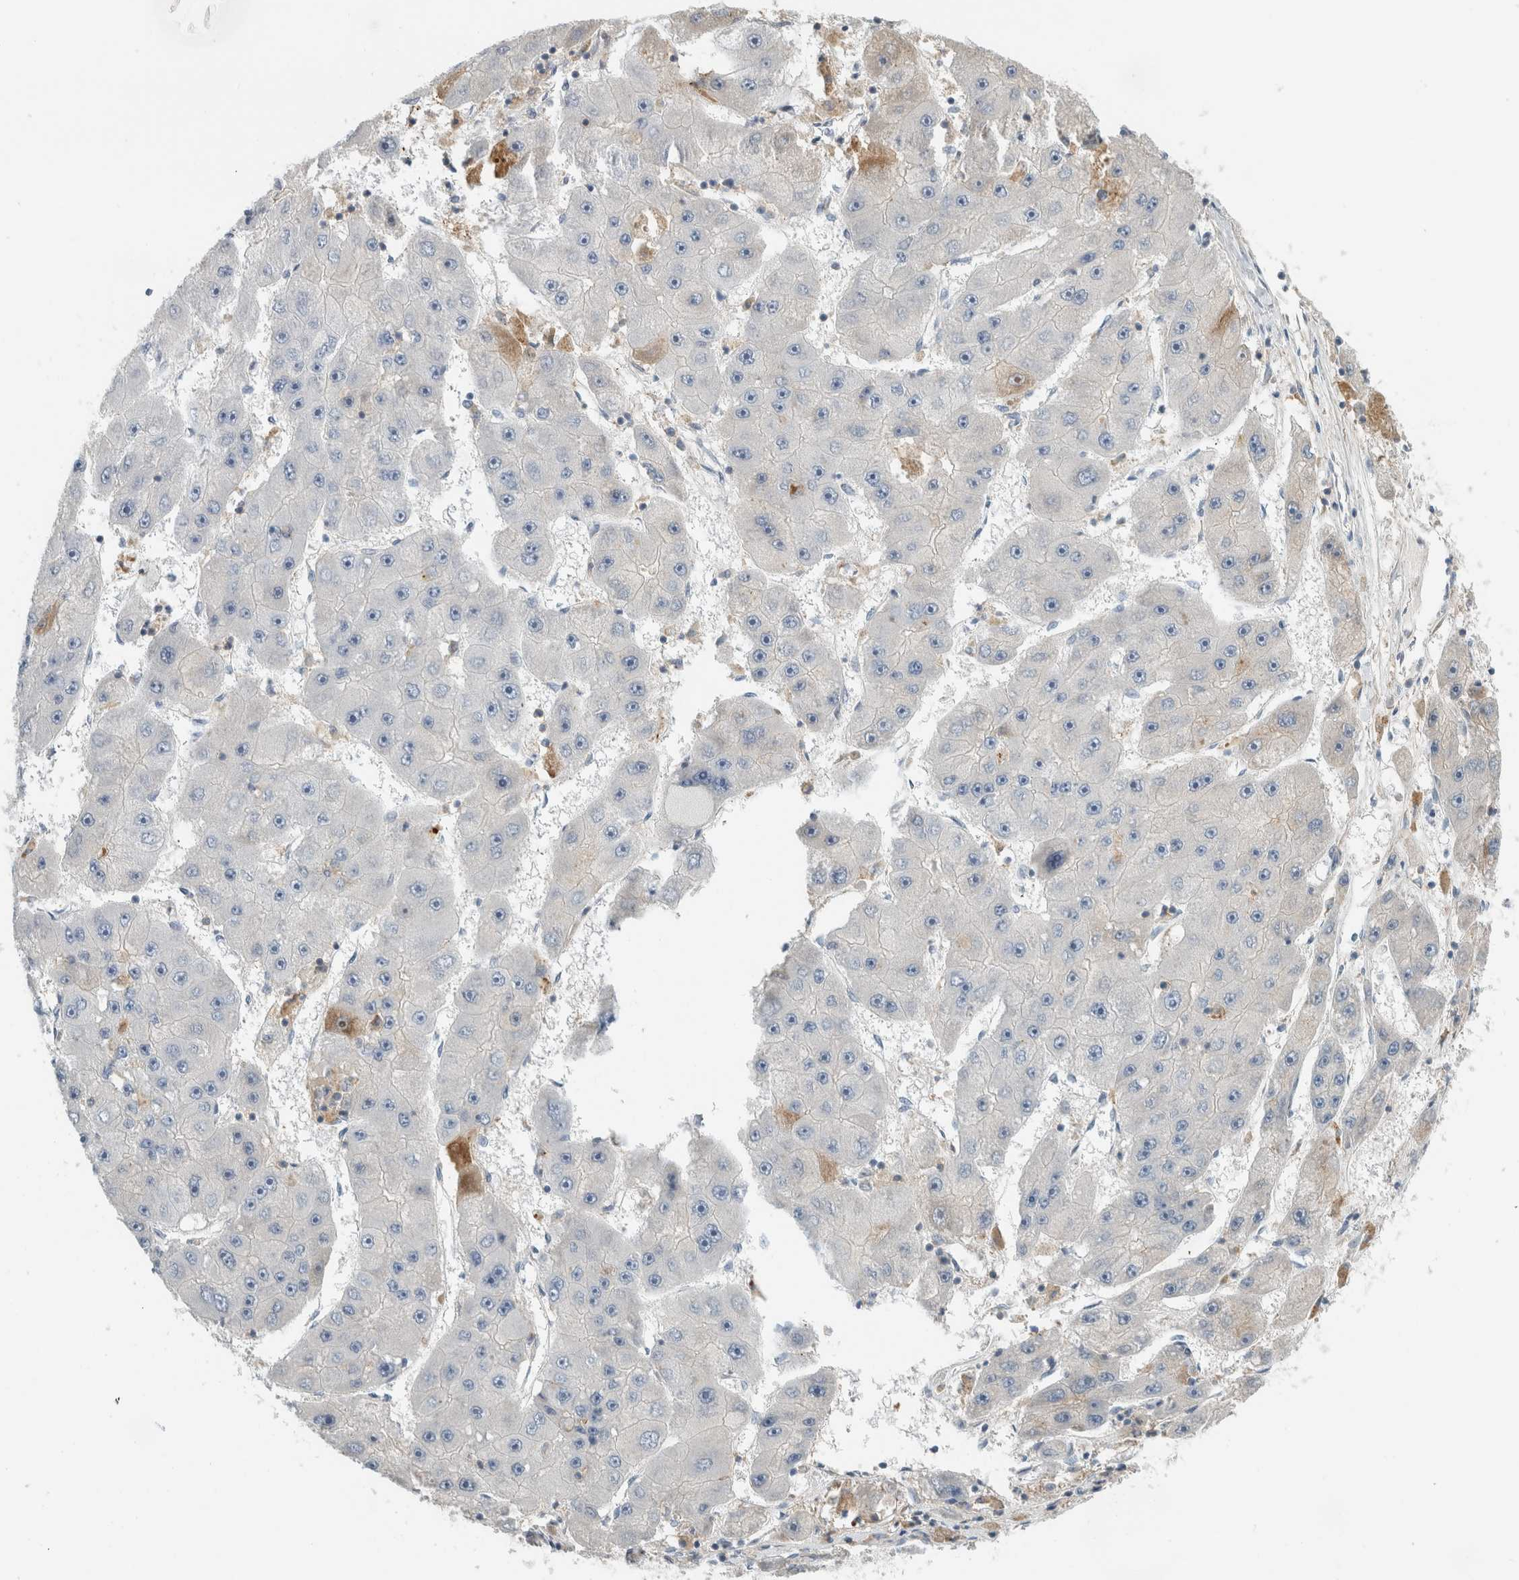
{"staining": {"intensity": "negative", "quantity": "none", "location": "none"}, "tissue": "liver cancer", "cell_type": "Tumor cells", "image_type": "cancer", "snomed": [{"axis": "morphology", "description": "Carcinoma, Hepatocellular, NOS"}, {"axis": "topography", "description": "Liver"}], "caption": "There is no significant expression in tumor cells of liver cancer (hepatocellular carcinoma).", "gene": "ERCC6L2", "patient": {"sex": "female", "age": 61}}